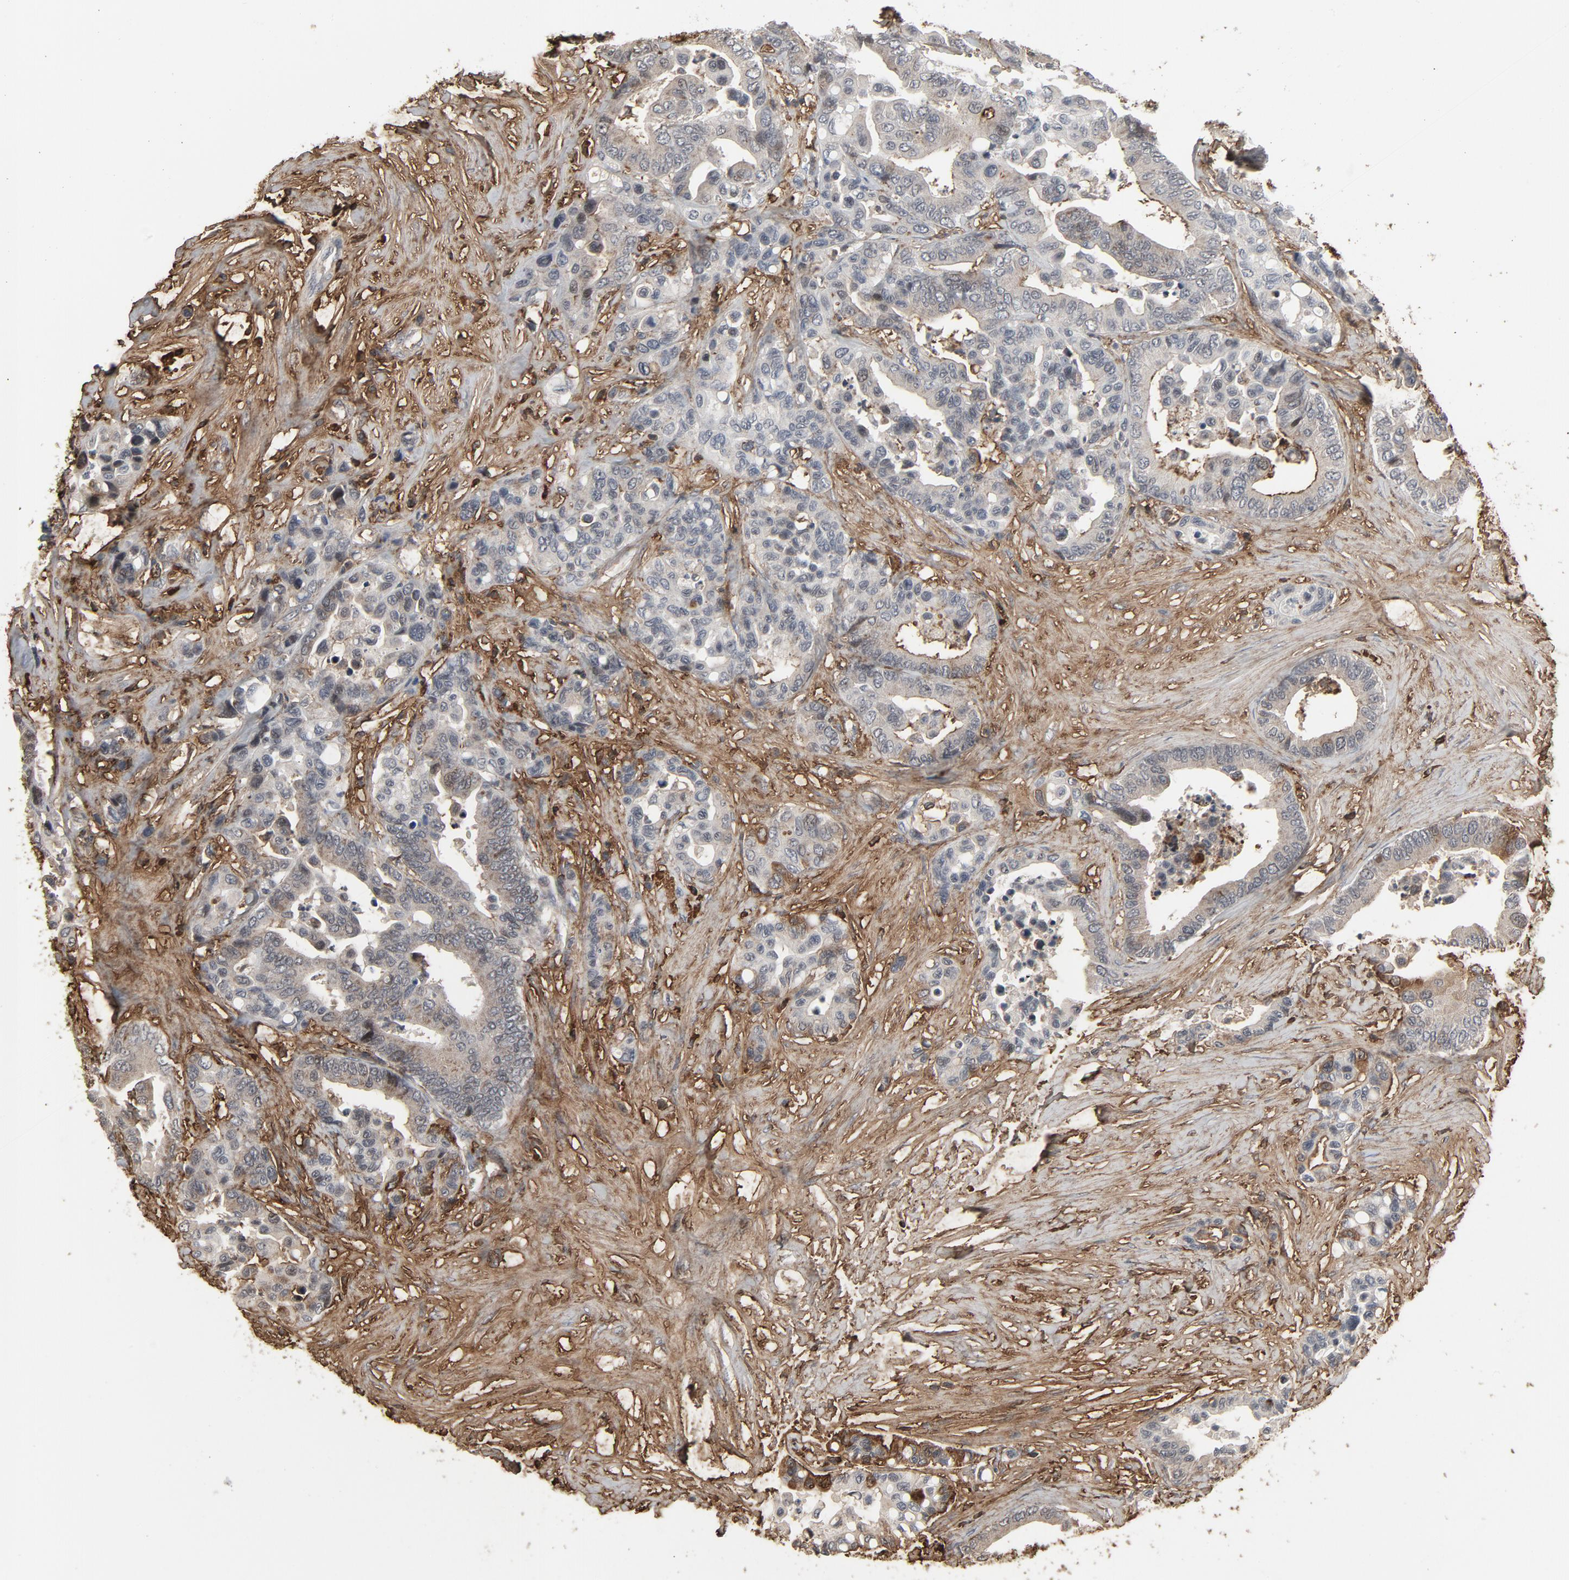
{"staining": {"intensity": "negative", "quantity": "none", "location": "none"}, "tissue": "colorectal cancer", "cell_type": "Tumor cells", "image_type": "cancer", "snomed": [{"axis": "morphology", "description": "Adenocarcinoma, NOS"}, {"axis": "topography", "description": "Colon"}], "caption": "Tumor cells show no significant protein staining in adenocarcinoma (colorectal).", "gene": "PDZD4", "patient": {"sex": "male", "age": 82}}